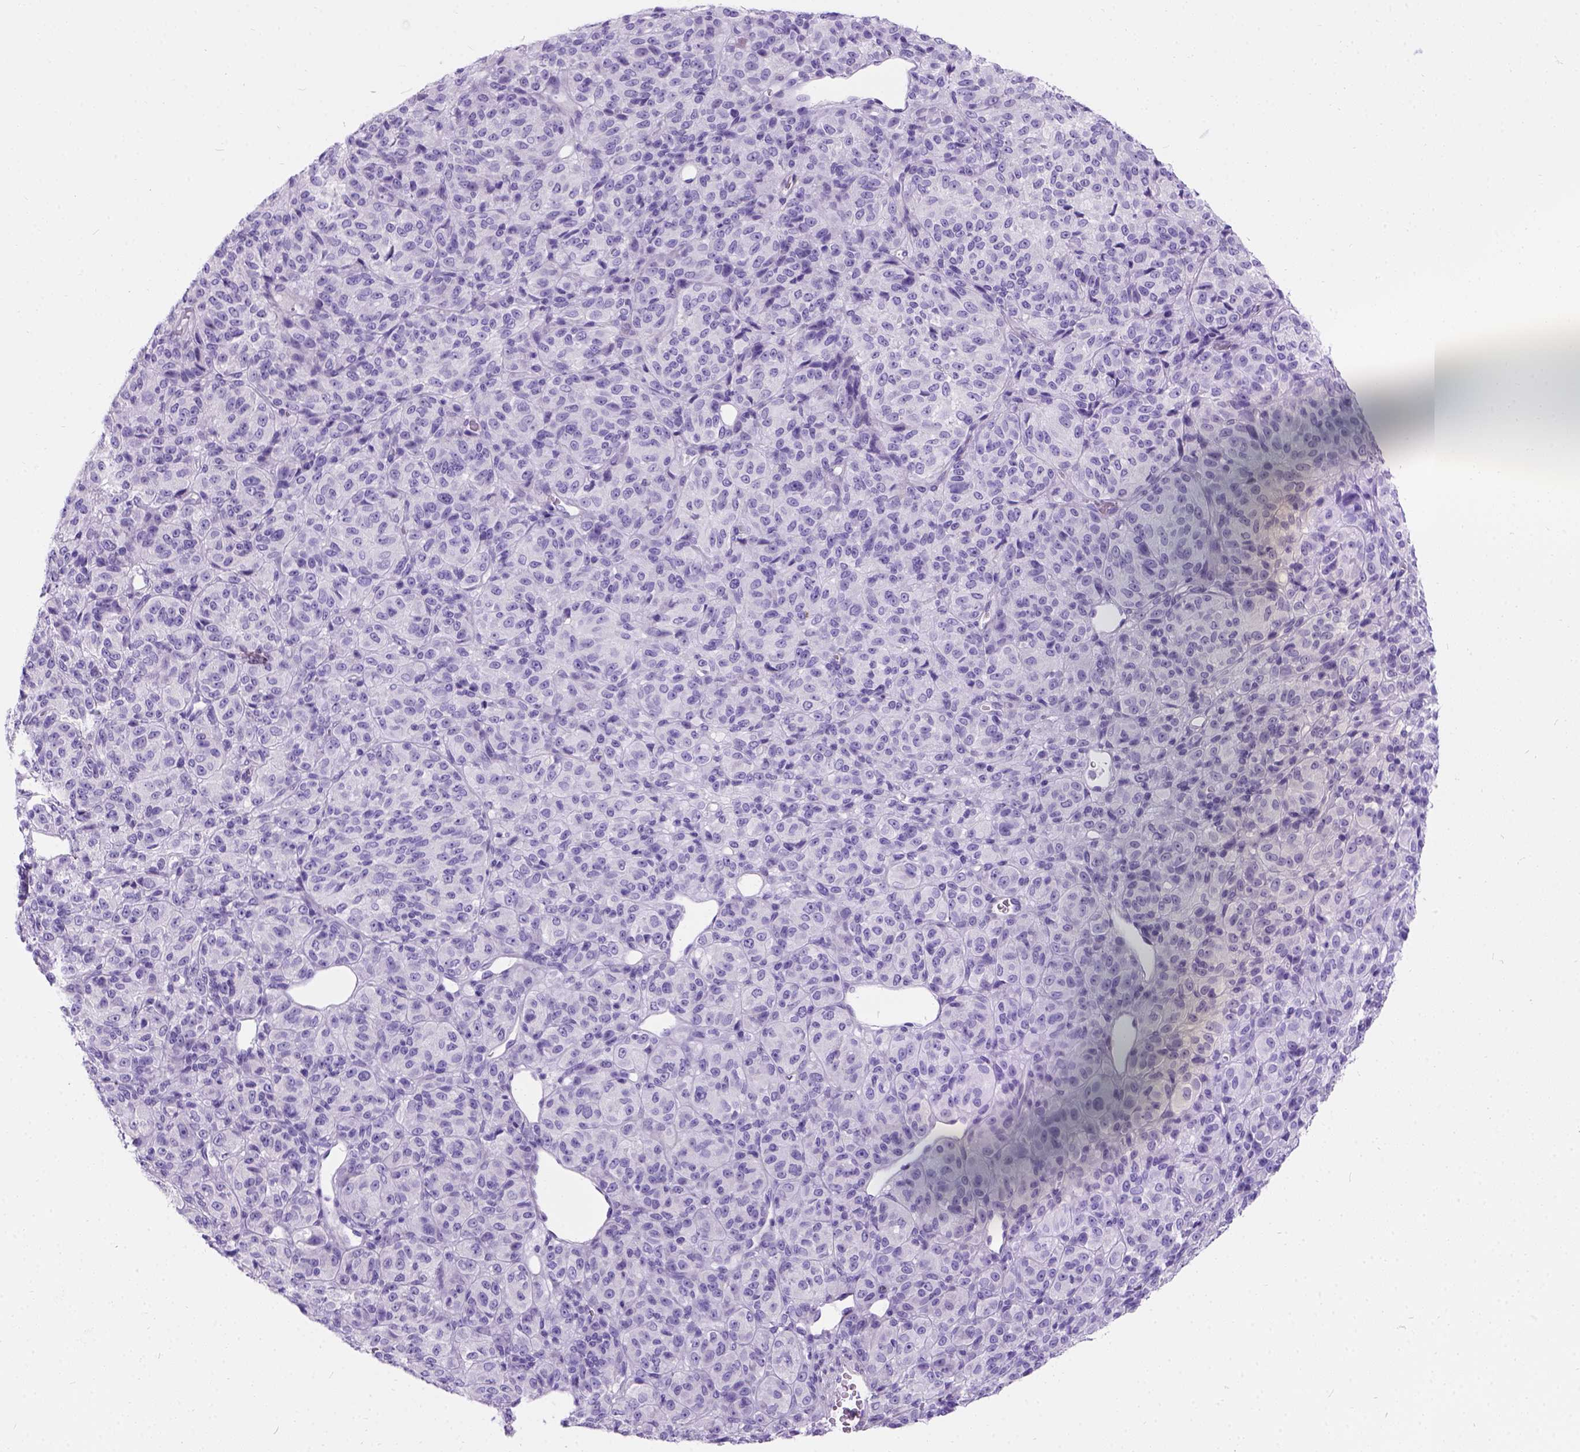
{"staining": {"intensity": "negative", "quantity": "none", "location": "none"}, "tissue": "melanoma", "cell_type": "Tumor cells", "image_type": "cancer", "snomed": [{"axis": "morphology", "description": "Malignant melanoma, Metastatic site"}, {"axis": "topography", "description": "Brain"}], "caption": "An image of malignant melanoma (metastatic site) stained for a protein exhibits no brown staining in tumor cells.", "gene": "C7orf57", "patient": {"sex": "female", "age": 56}}